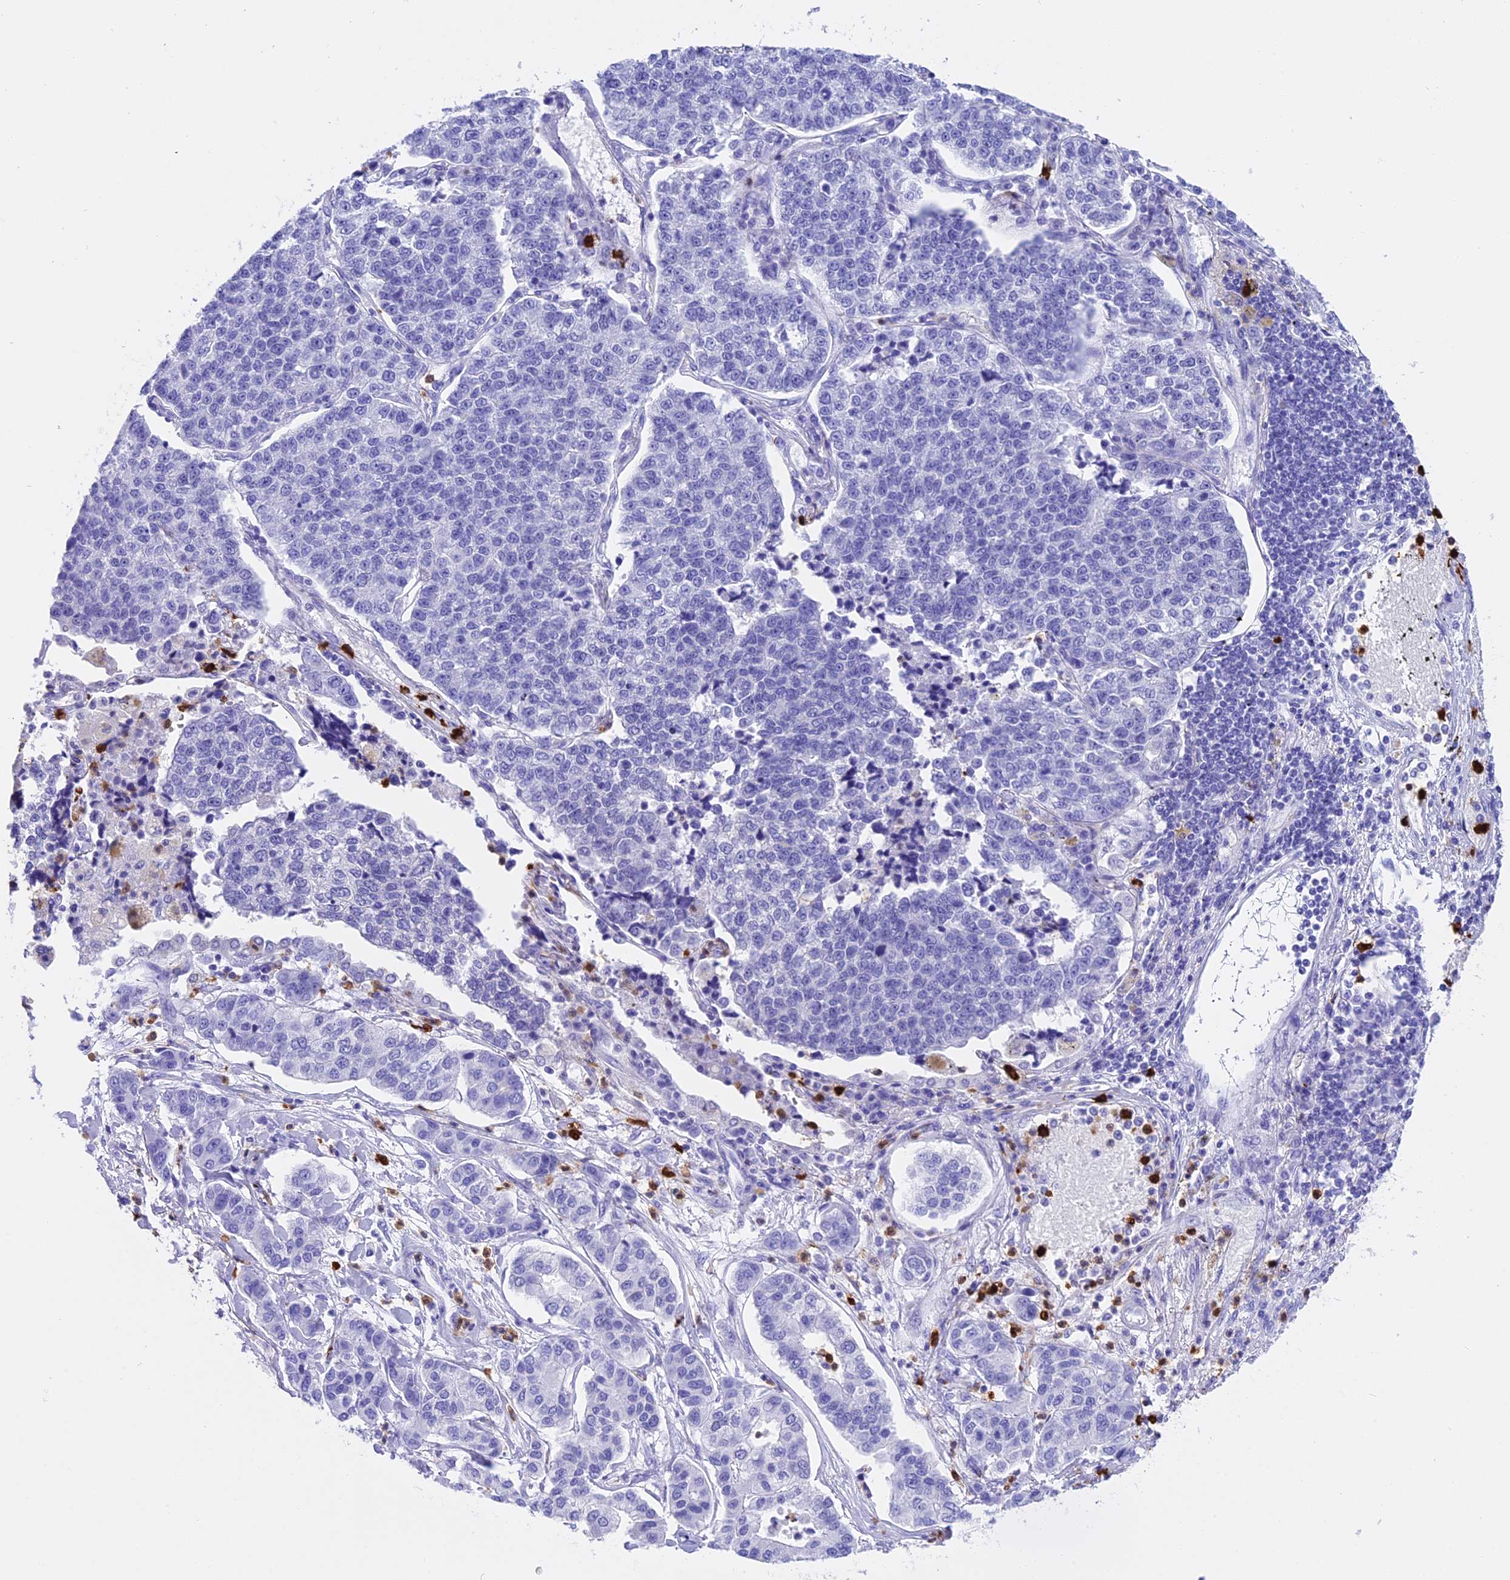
{"staining": {"intensity": "negative", "quantity": "none", "location": "none"}, "tissue": "lung cancer", "cell_type": "Tumor cells", "image_type": "cancer", "snomed": [{"axis": "morphology", "description": "Adenocarcinoma, NOS"}, {"axis": "topography", "description": "Lung"}], "caption": "Immunohistochemistry (IHC) micrograph of neoplastic tissue: lung cancer stained with DAB (3,3'-diaminobenzidine) reveals no significant protein staining in tumor cells.", "gene": "CLC", "patient": {"sex": "male", "age": 49}}